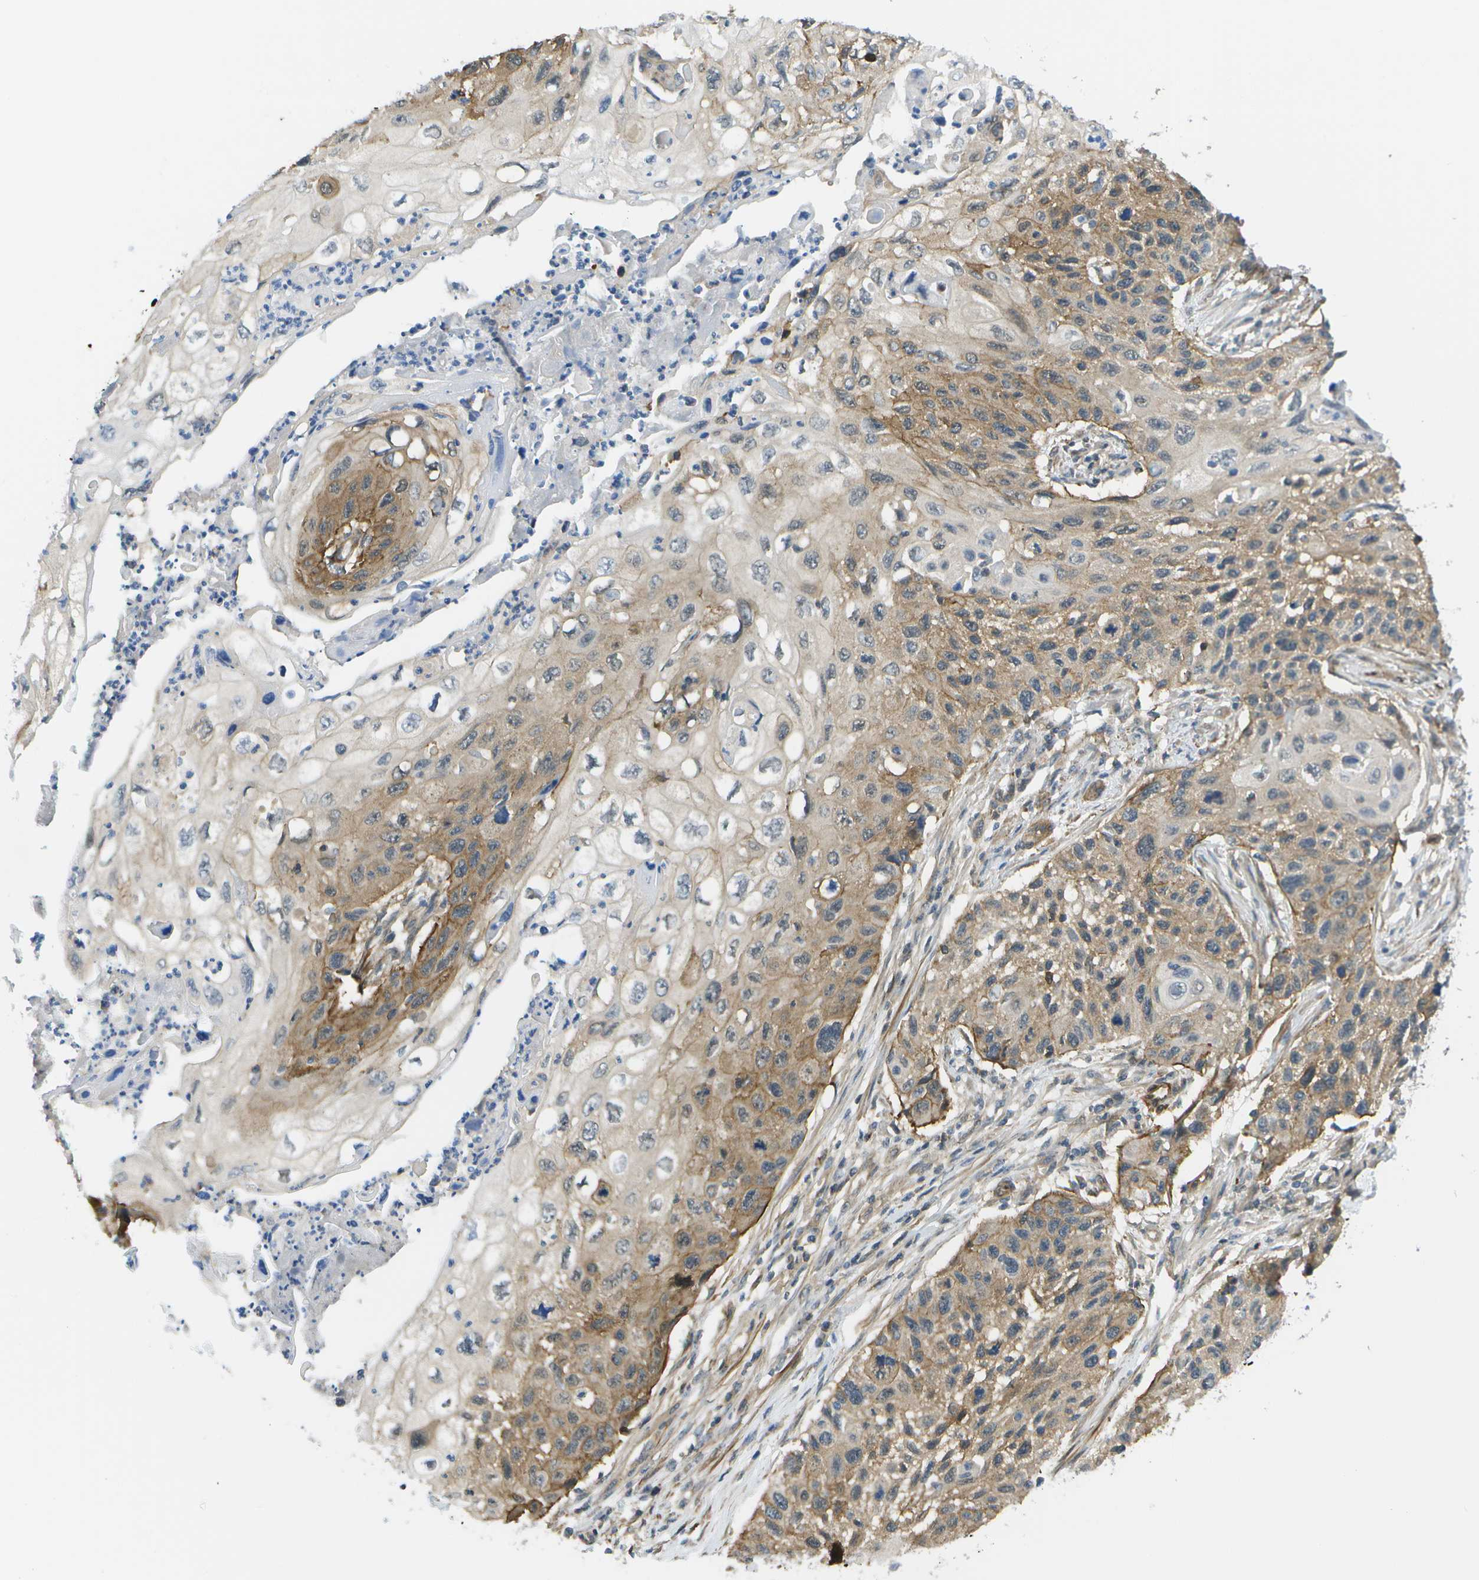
{"staining": {"intensity": "moderate", "quantity": "25%-75%", "location": "cytoplasmic/membranous"}, "tissue": "cervical cancer", "cell_type": "Tumor cells", "image_type": "cancer", "snomed": [{"axis": "morphology", "description": "Squamous cell carcinoma, NOS"}, {"axis": "topography", "description": "Cervix"}], "caption": "Moderate cytoplasmic/membranous staining for a protein is present in approximately 25%-75% of tumor cells of cervical cancer using immunohistochemistry (IHC).", "gene": "KIAA0040", "patient": {"sex": "female", "age": 70}}